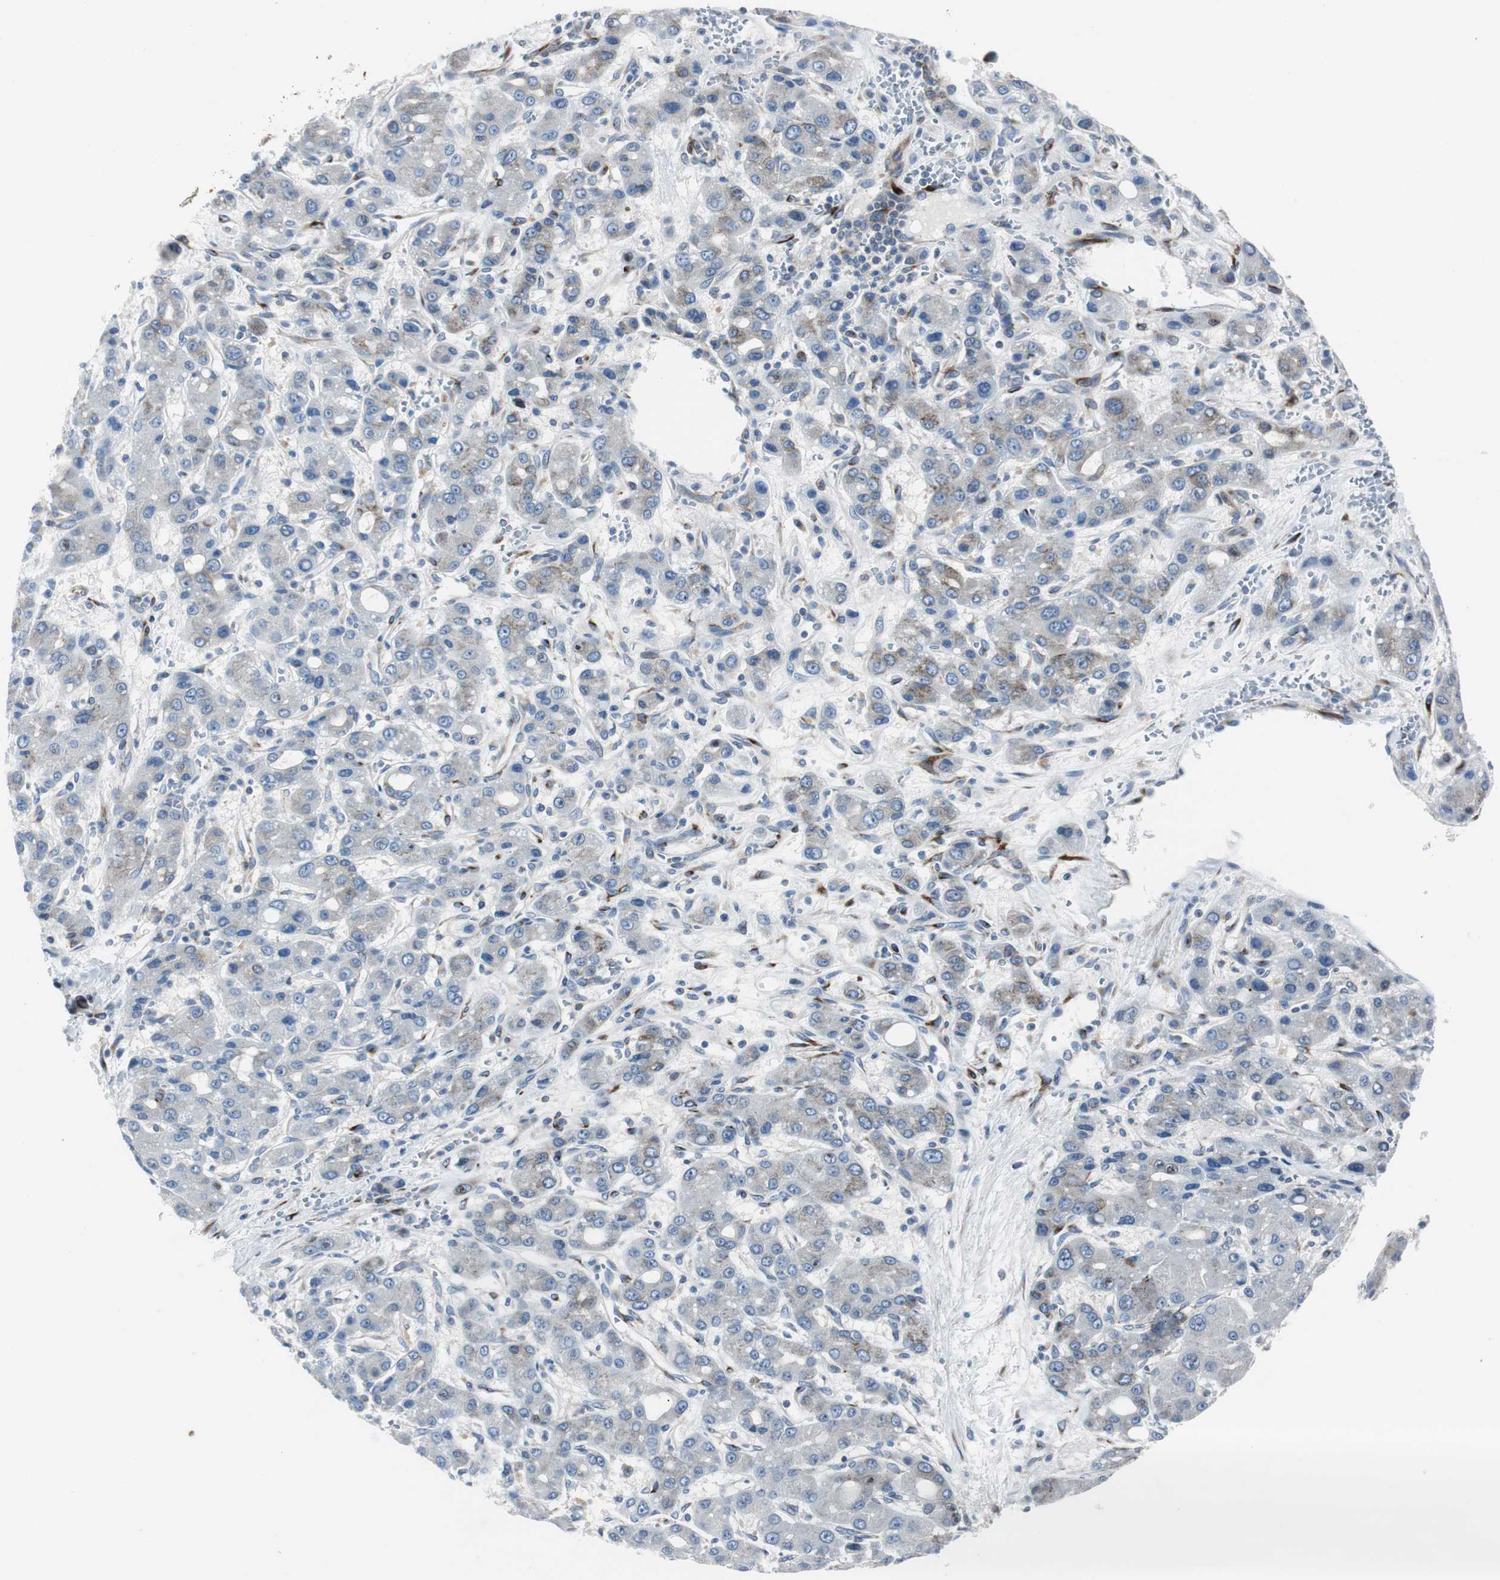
{"staining": {"intensity": "moderate", "quantity": "<25%", "location": "cytoplasmic/membranous"}, "tissue": "liver cancer", "cell_type": "Tumor cells", "image_type": "cancer", "snomed": [{"axis": "morphology", "description": "Carcinoma, Hepatocellular, NOS"}, {"axis": "topography", "description": "Liver"}], "caption": "This is a histology image of IHC staining of liver hepatocellular carcinoma, which shows moderate positivity in the cytoplasmic/membranous of tumor cells.", "gene": "BBC3", "patient": {"sex": "male", "age": 55}}